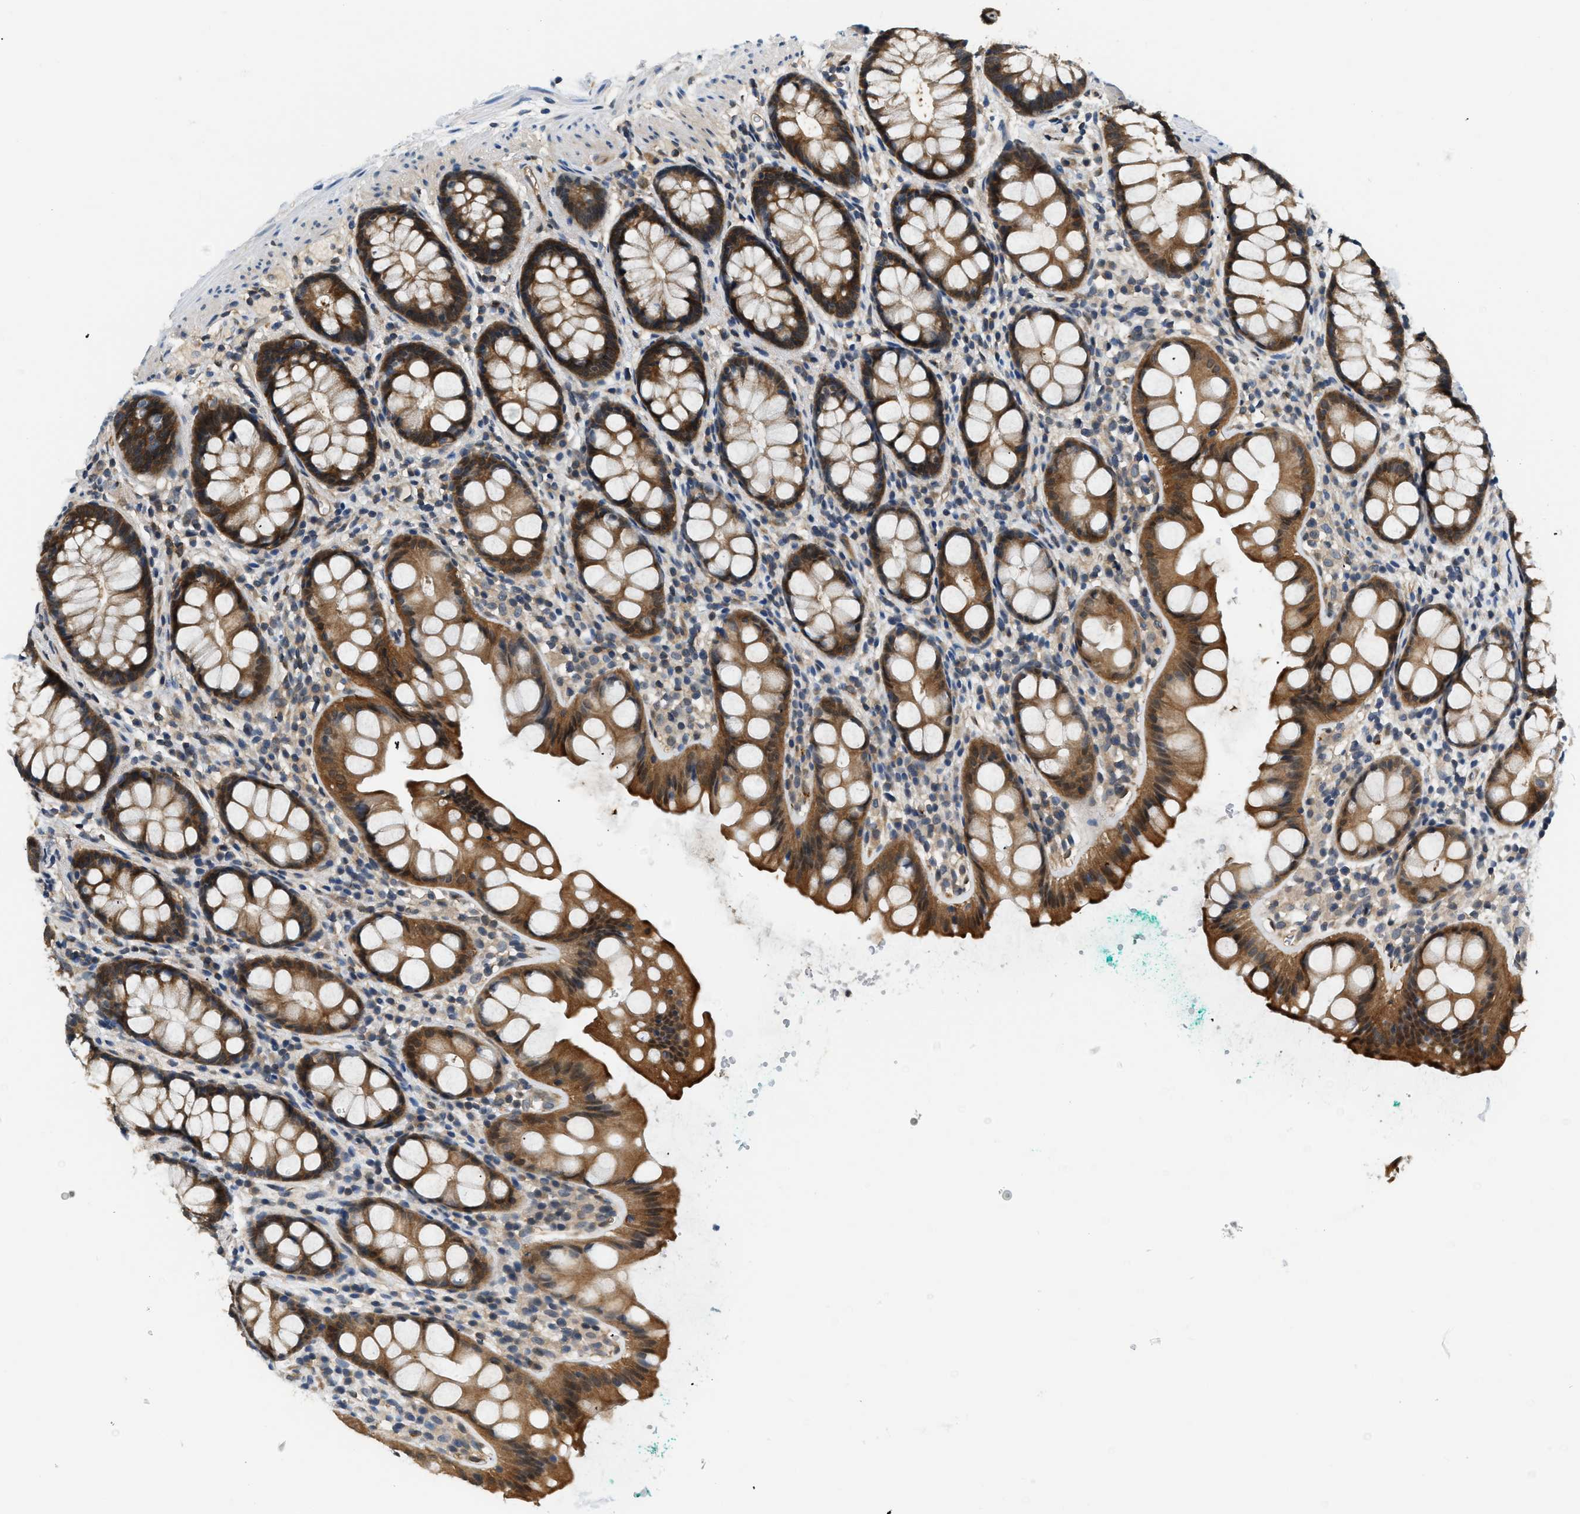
{"staining": {"intensity": "strong", "quantity": ">75%", "location": "cytoplasmic/membranous"}, "tissue": "rectum", "cell_type": "Glandular cells", "image_type": "normal", "snomed": [{"axis": "morphology", "description": "Normal tissue, NOS"}, {"axis": "topography", "description": "Rectum"}], "caption": "High-power microscopy captured an IHC histopathology image of unremarkable rectum, revealing strong cytoplasmic/membranous expression in approximately >75% of glandular cells.", "gene": "EIF4EBP2", "patient": {"sex": "female", "age": 65}}